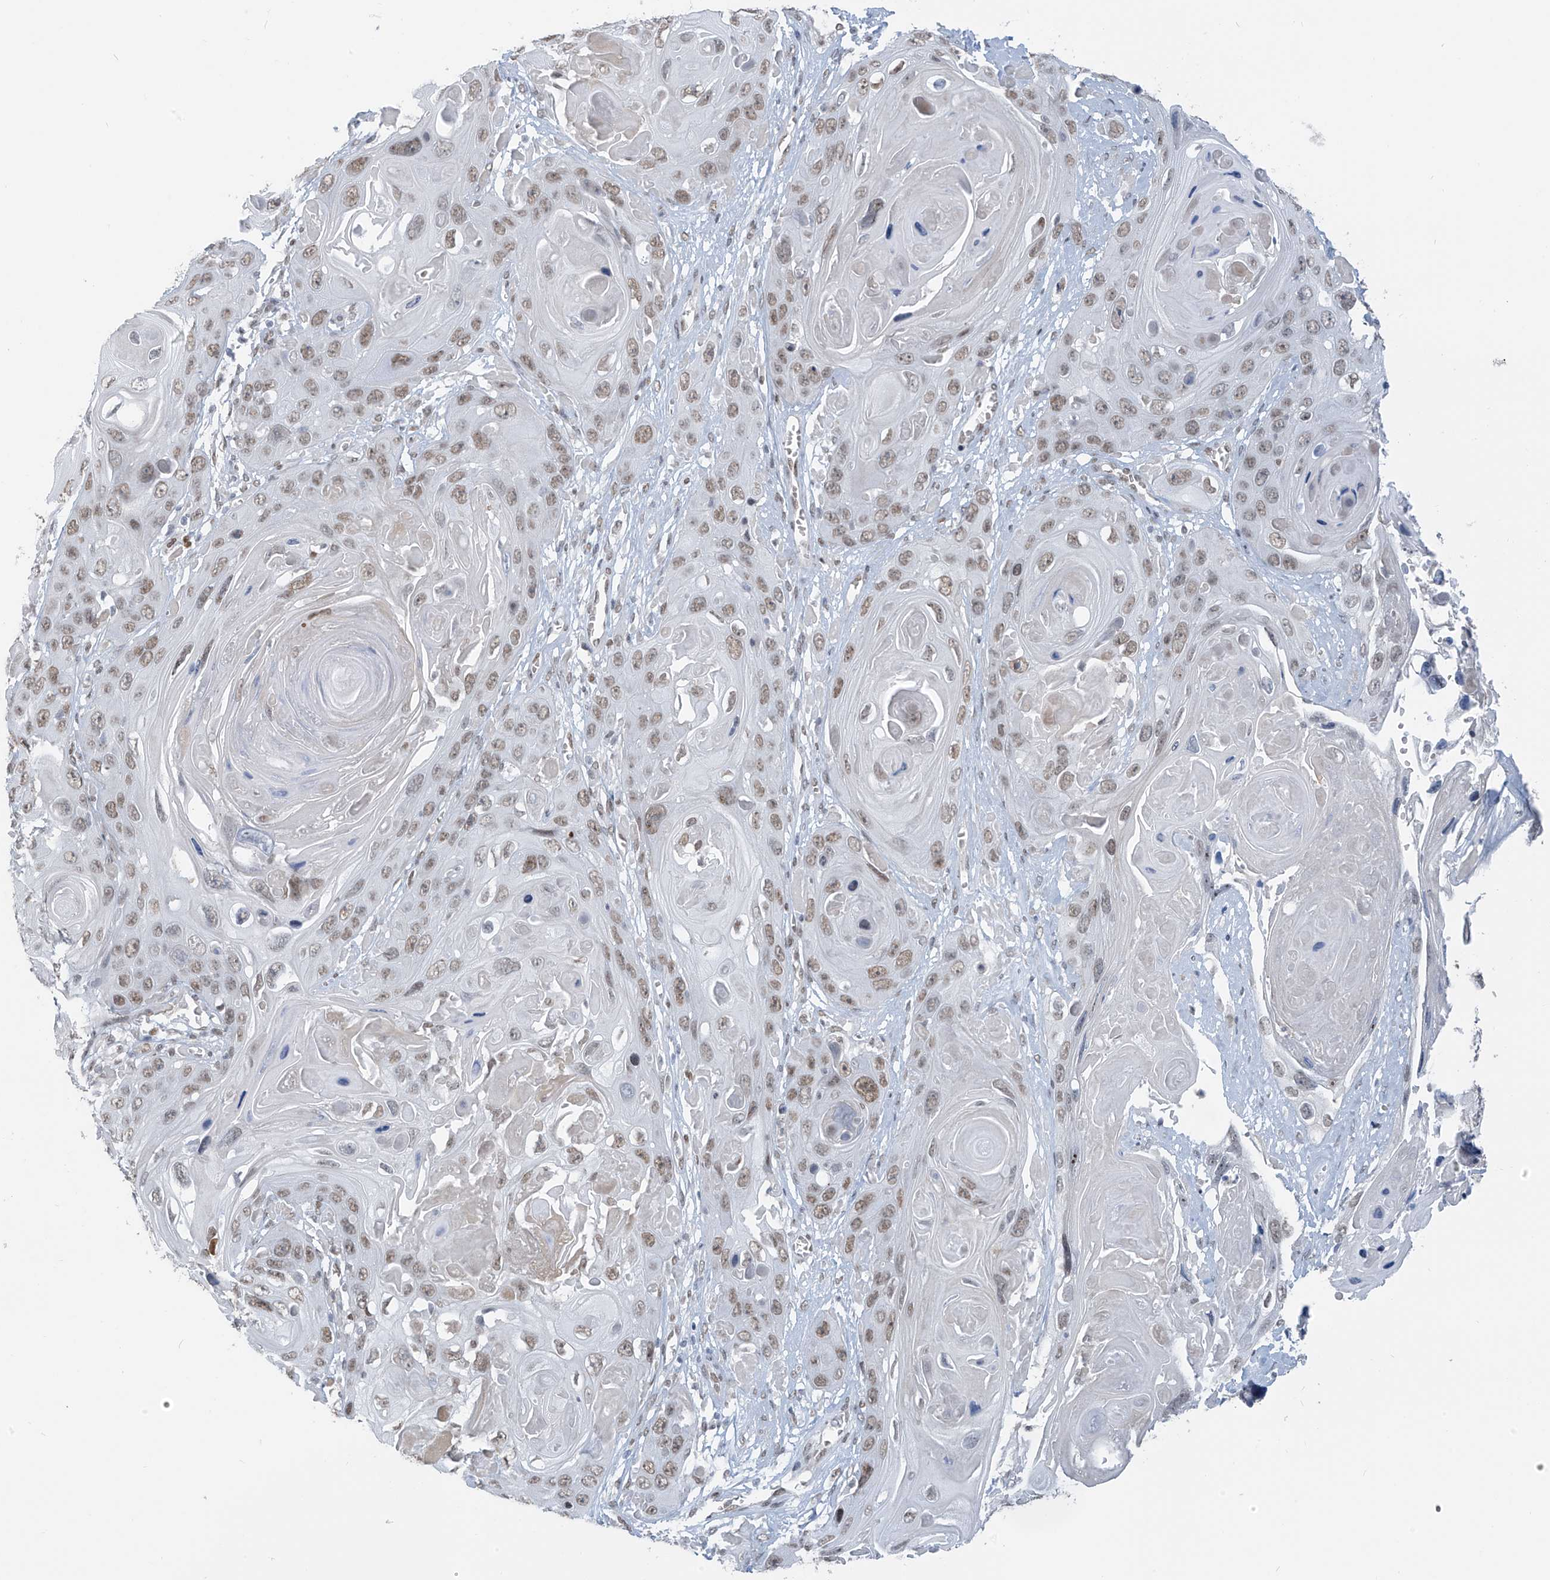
{"staining": {"intensity": "weak", "quantity": ">75%", "location": "nuclear"}, "tissue": "skin cancer", "cell_type": "Tumor cells", "image_type": "cancer", "snomed": [{"axis": "morphology", "description": "Squamous cell carcinoma, NOS"}, {"axis": "topography", "description": "Skin"}], "caption": "Immunohistochemistry staining of skin squamous cell carcinoma, which exhibits low levels of weak nuclear positivity in about >75% of tumor cells indicating weak nuclear protein staining. The staining was performed using DAB (brown) for protein detection and nuclei were counterstained in hematoxylin (blue).", "gene": "MCM9", "patient": {"sex": "male", "age": 55}}